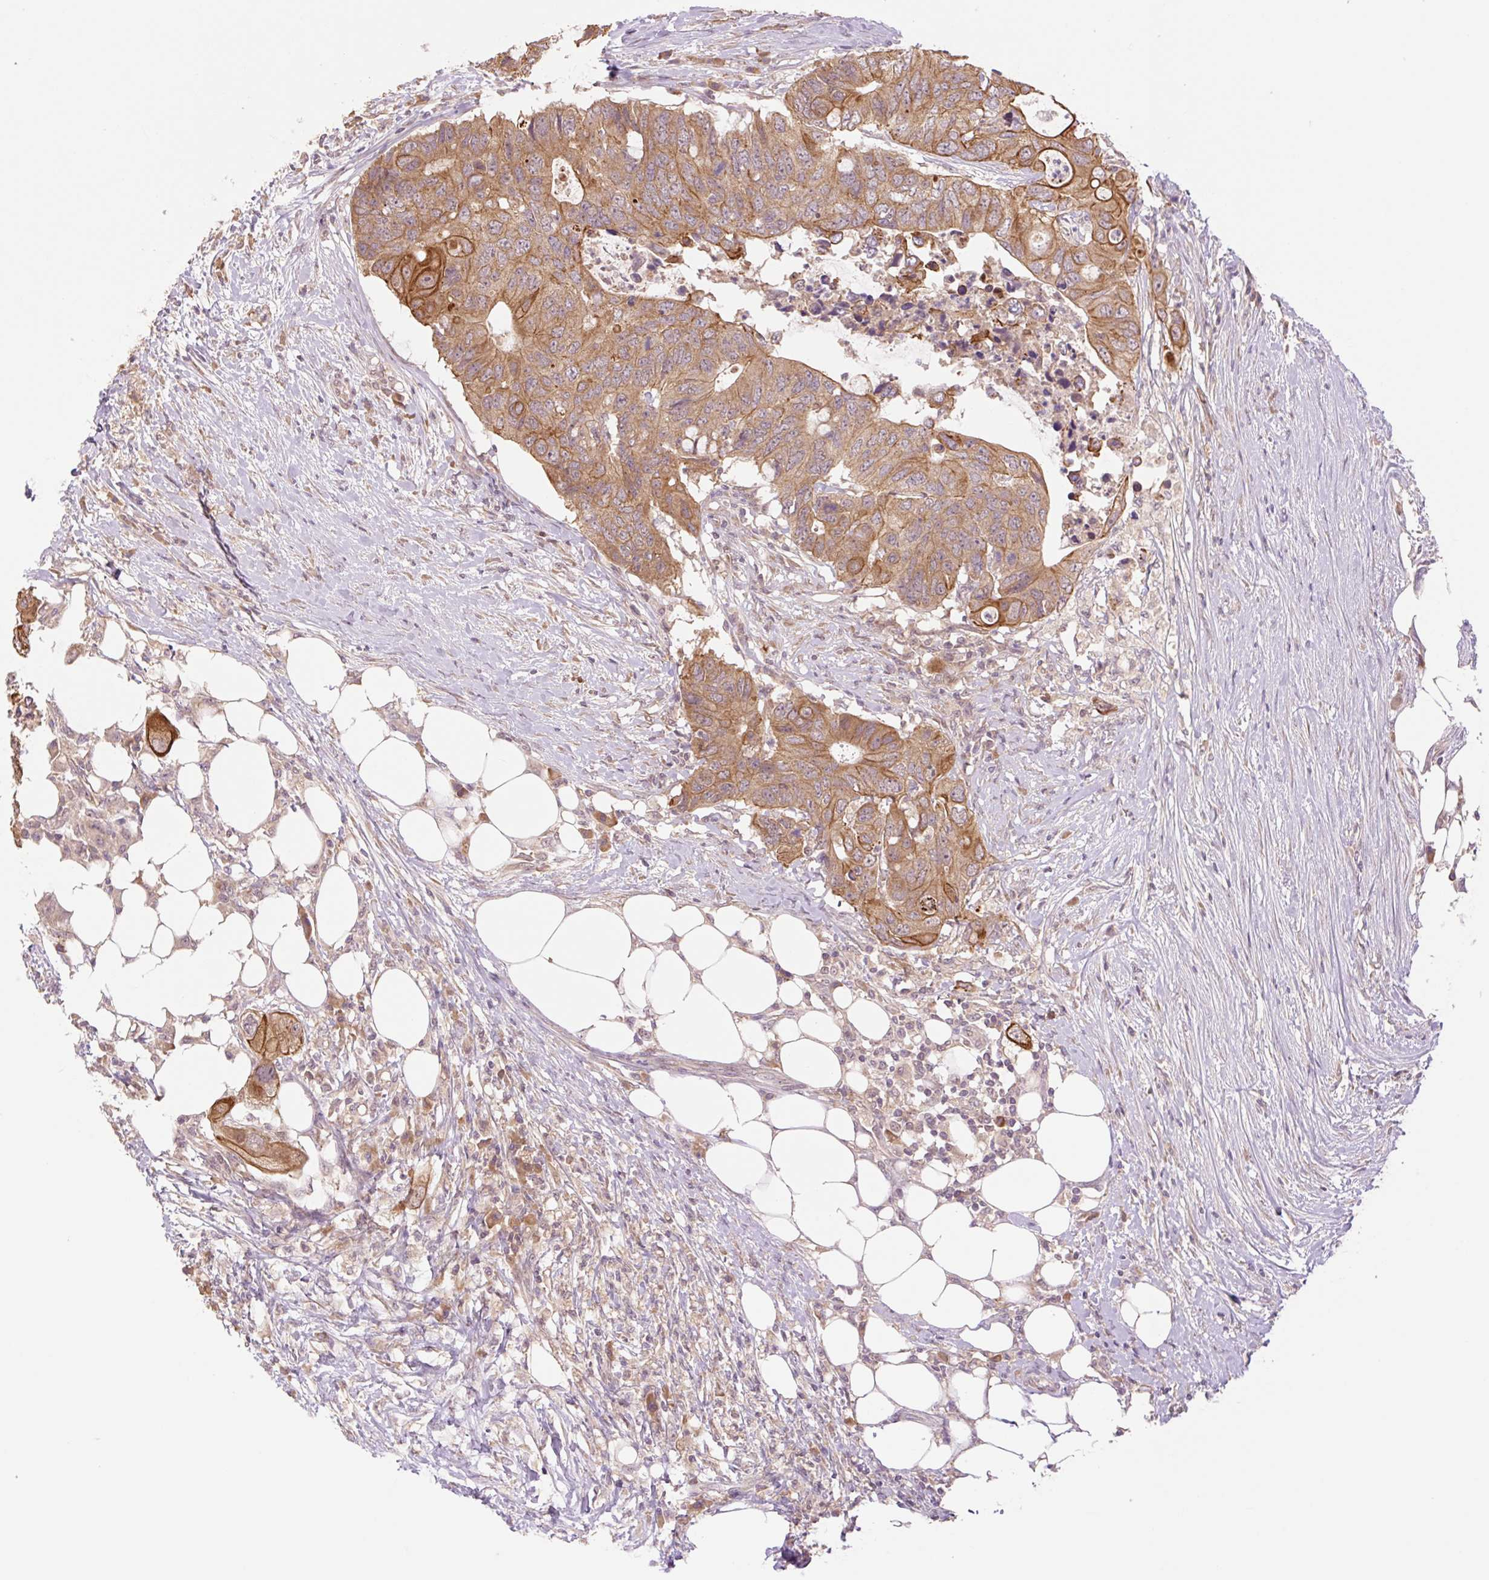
{"staining": {"intensity": "moderate", "quantity": ">75%", "location": "cytoplasmic/membranous"}, "tissue": "colorectal cancer", "cell_type": "Tumor cells", "image_type": "cancer", "snomed": [{"axis": "morphology", "description": "Adenocarcinoma, NOS"}, {"axis": "topography", "description": "Colon"}], "caption": "Immunohistochemical staining of human colorectal cancer (adenocarcinoma) reveals moderate cytoplasmic/membranous protein staining in about >75% of tumor cells.", "gene": "YJU2B", "patient": {"sex": "male", "age": 71}}